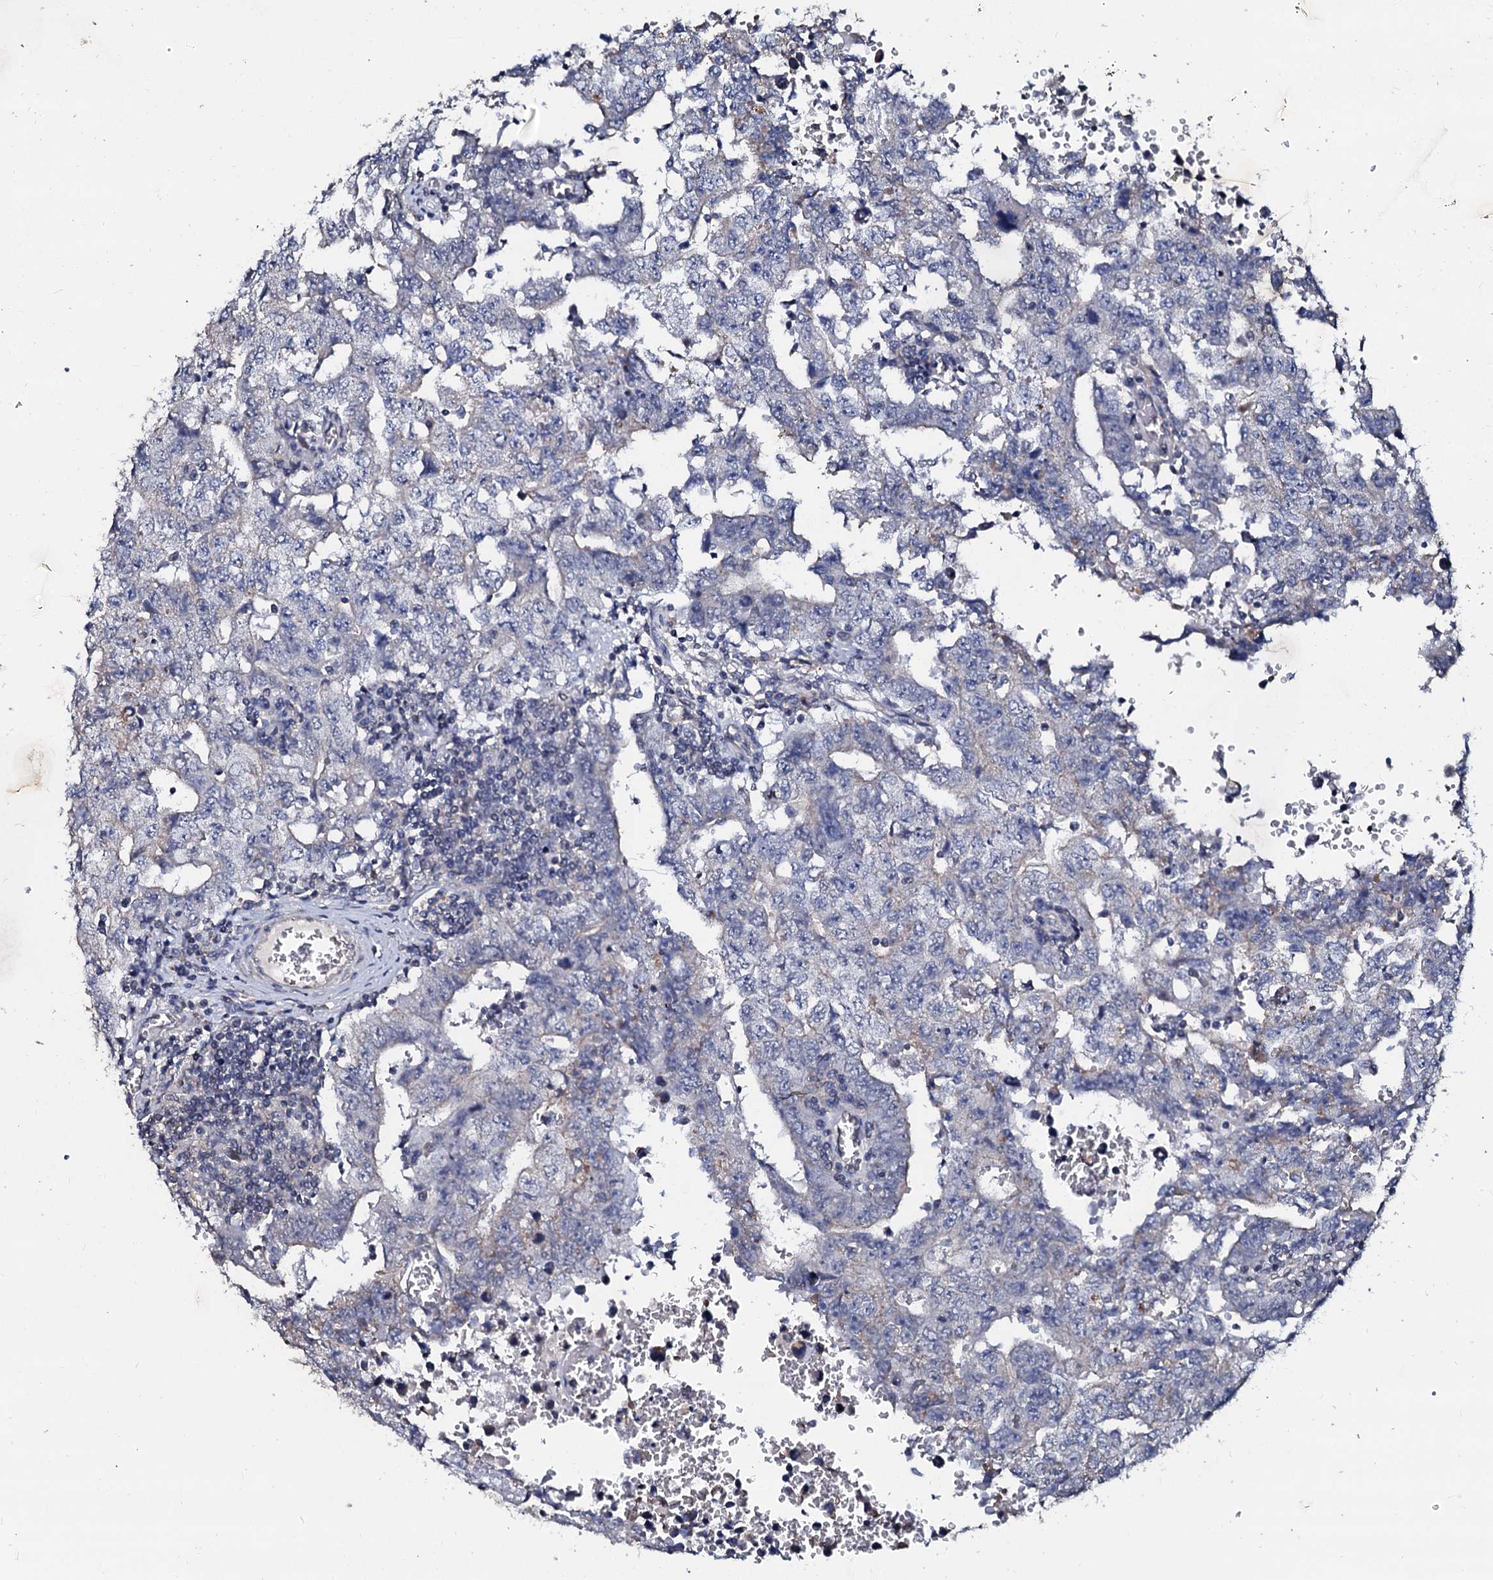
{"staining": {"intensity": "negative", "quantity": "none", "location": "none"}, "tissue": "testis cancer", "cell_type": "Tumor cells", "image_type": "cancer", "snomed": [{"axis": "morphology", "description": "Carcinoma, Embryonal, NOS"}, {"axis": "topography", "description": "Testis"}], "caption": "Immunohistochemical staining of testis embryonal carcinoma shows no significant staining in tumor cells.", "gene": "SLC37A4", "patient": {"sex": "male", "age": 26}}